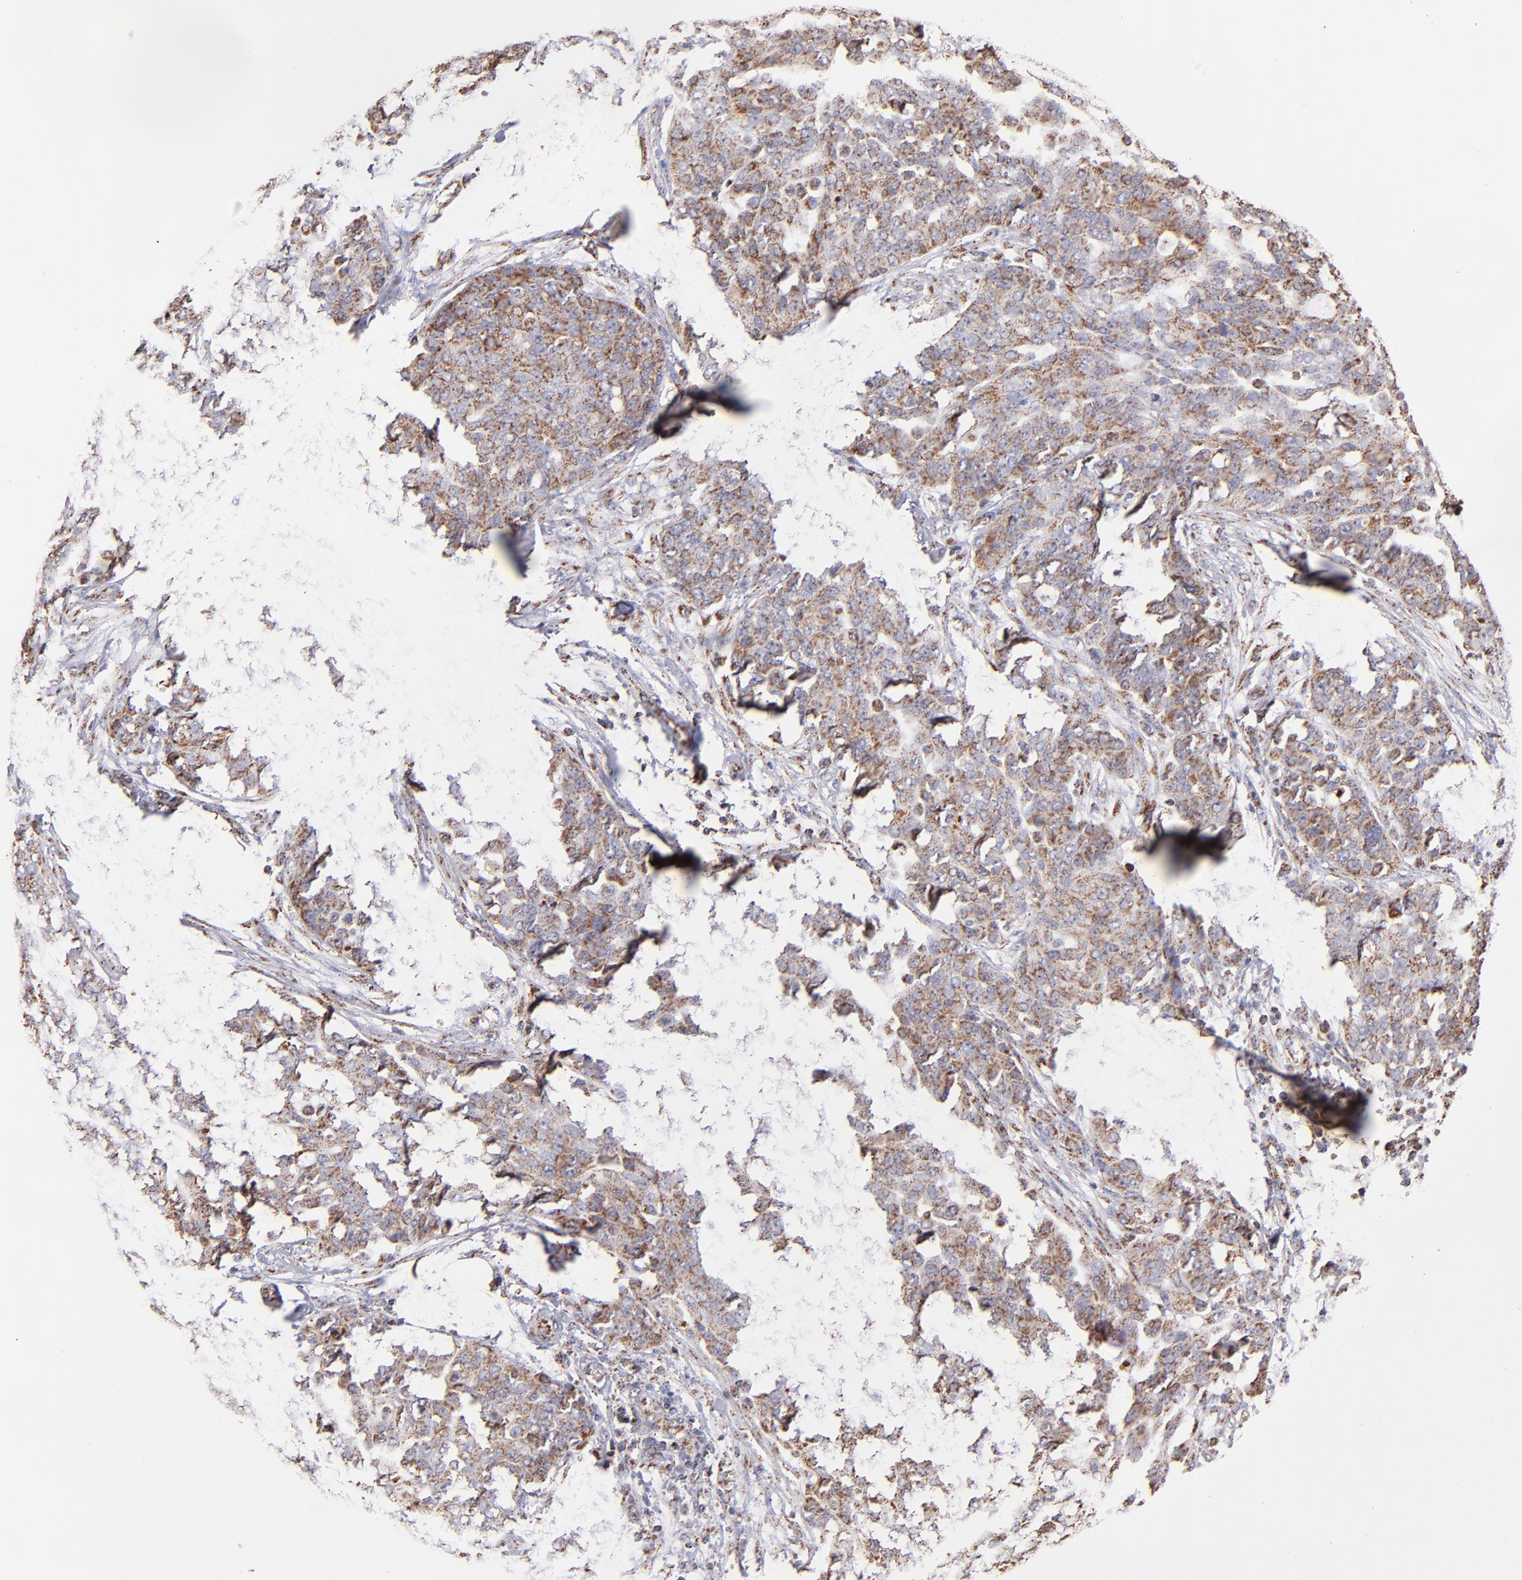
{"staining": {"intensity": "weak", "quantity": ">75%", "location": "cytoplasmic/membranous"}, "tissue": "ovarian cancer", "cell_type": "Tumor cells", "image_type": "cancer", "snomed": [{"axis": "morphology", "description": "Cystadenocarcinoma, serous, NOS"}, {"axis": "topography", "description": "Soft tissue"}, {"axis": "topography", "description": "Ovary"}], "caption": "Ovarian cancer stained with DAB immunohistochemistry (IHC) shows low levels of weak cytoplasmic/membranous expression in approximately >75% of tumor cells.", "gene": "DLST", "patient": {"sex": "female", "age": 57}}